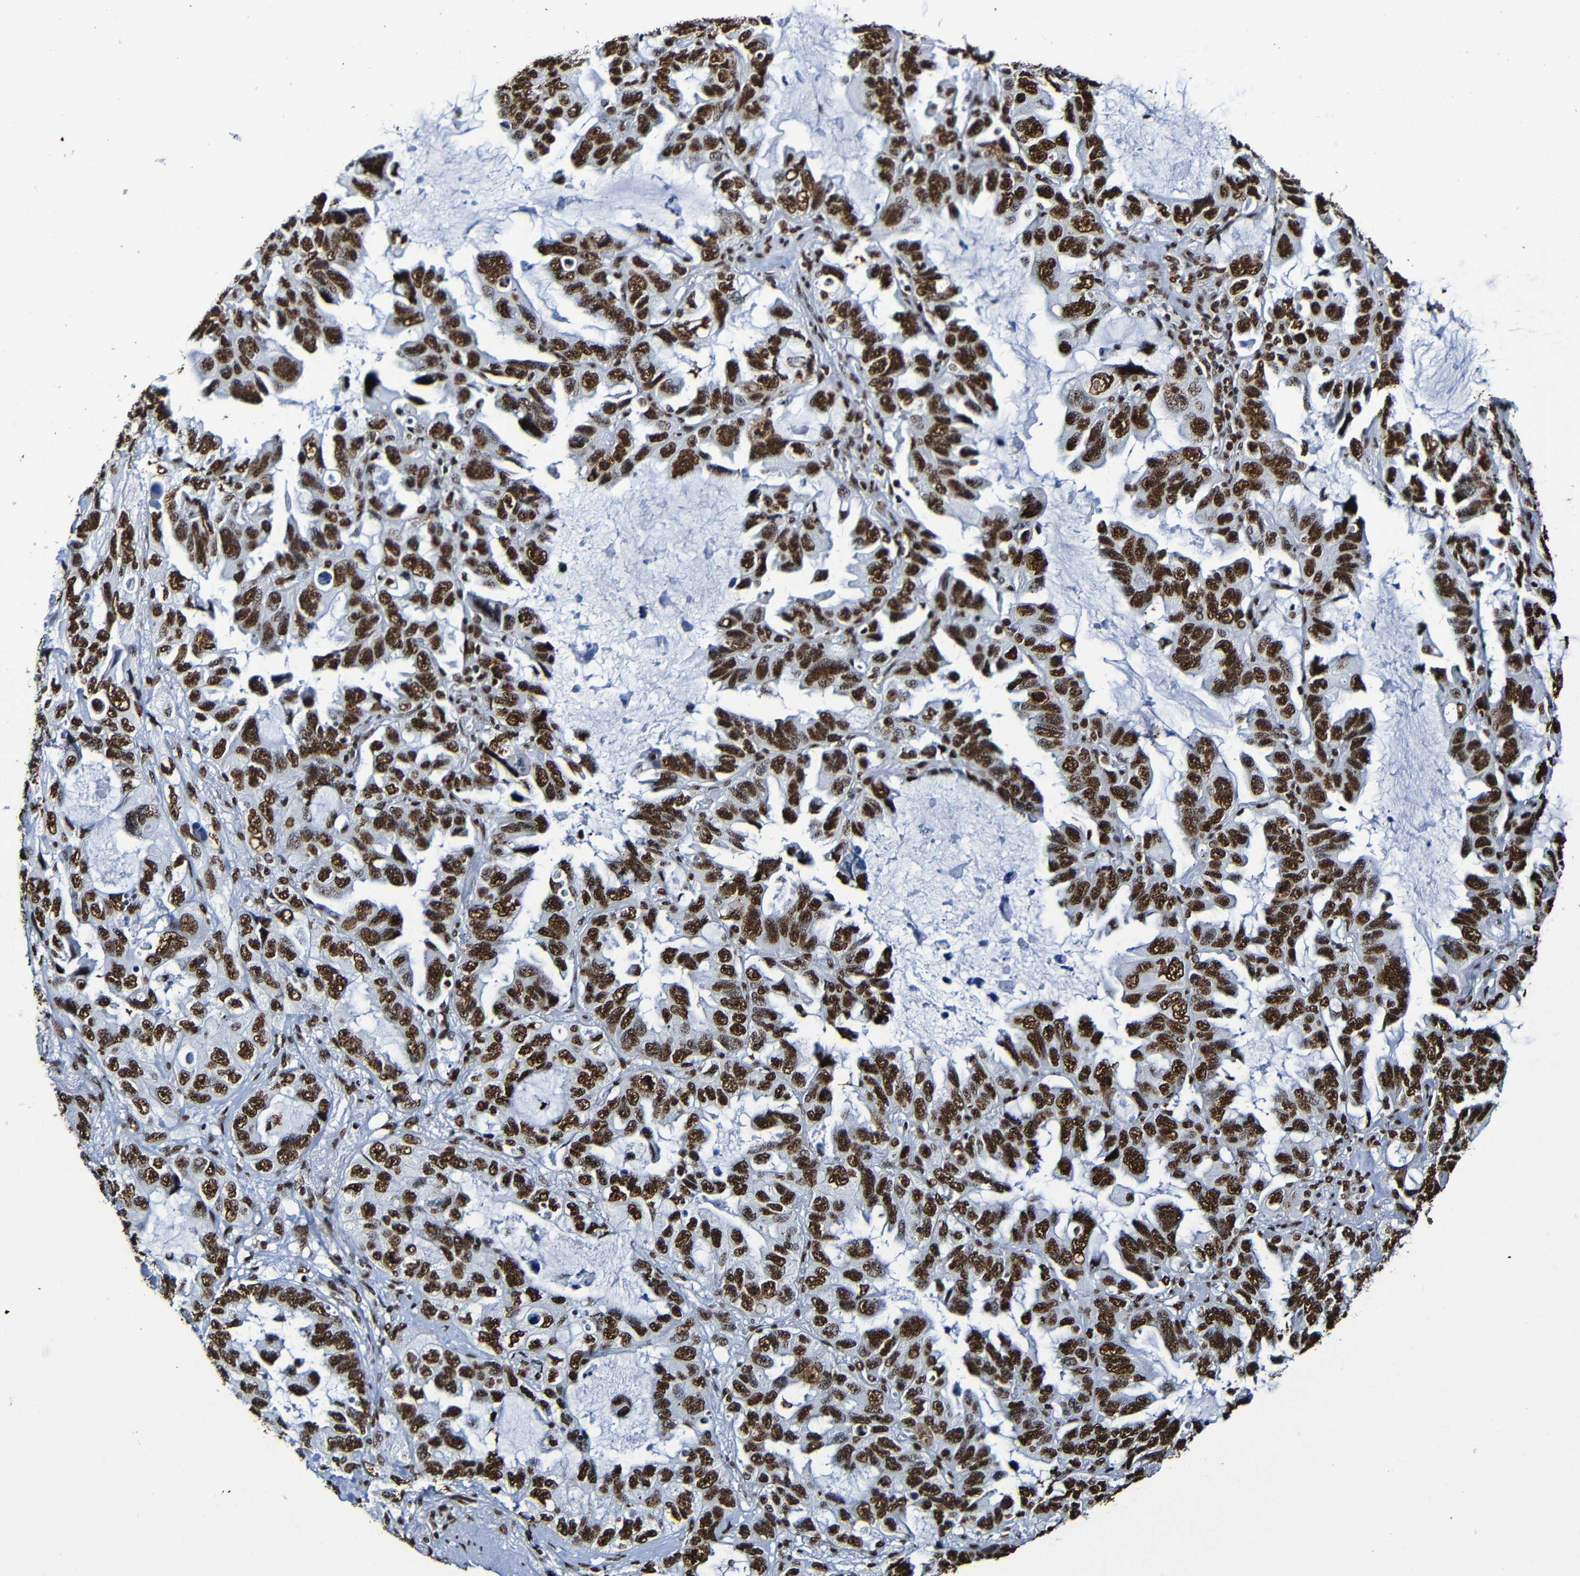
{"staining": {"intensity": "strong", "quantity": ">75%", "location": "nuclear"}, "tissue": "lung cancer", "cell_type": "Tumor cells", "image_type": "cancer", "snomed": [{"axis": "morphology", "description": "Squamous cell carcinoma, NOS"}, {"axis": "topography", "description": "Lung"}], "caption": "A histopathology image of lung cancer stained for a protein displays strong nuclear brown staining in tumor cells. (DAB = brown stain, brightfield microscopy at high magnification).", "gene": "SRSF3", "patient": {"sex": "female", "age": 73}}